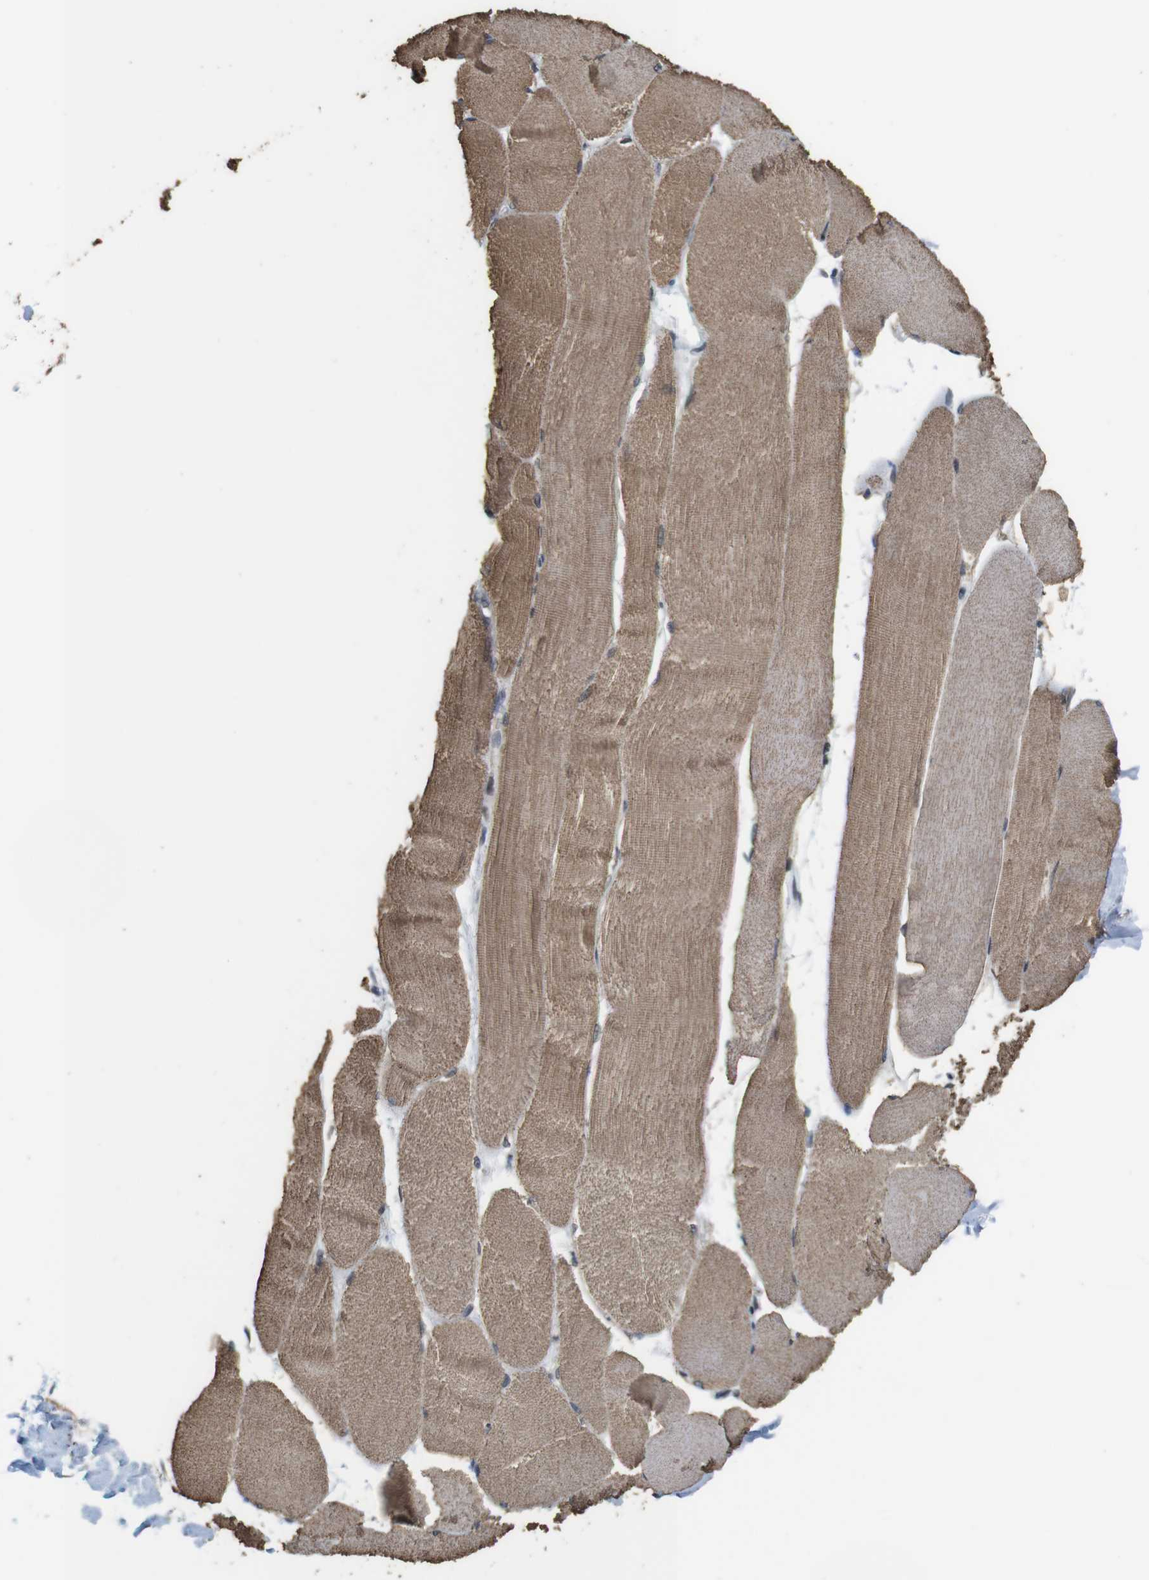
{"staining": {"intensity": "moderate", "quantity": ">75%", "location": "cytoplasmic/membranous"}, "tissue": "skeletal muscle", "cell_type": "Myocytes", "image_type": "normal", "snomed": [{"axis": "morphology", "description": "Normal tissue, NOS"}, {"axis": "morphology", "description": "Squamous cell carcinoma, NOS"}, {"axis": "topography", "description": "Skeletal muscle"}], "caption": "Immunohistochemical staining of benign skeletal muscle displays medium levels of moderate cytoplasmic/membranous staining in about >75% of myocytes.", "gene": "SMCO2", "patient": {"sex": "male", "age": 51}}